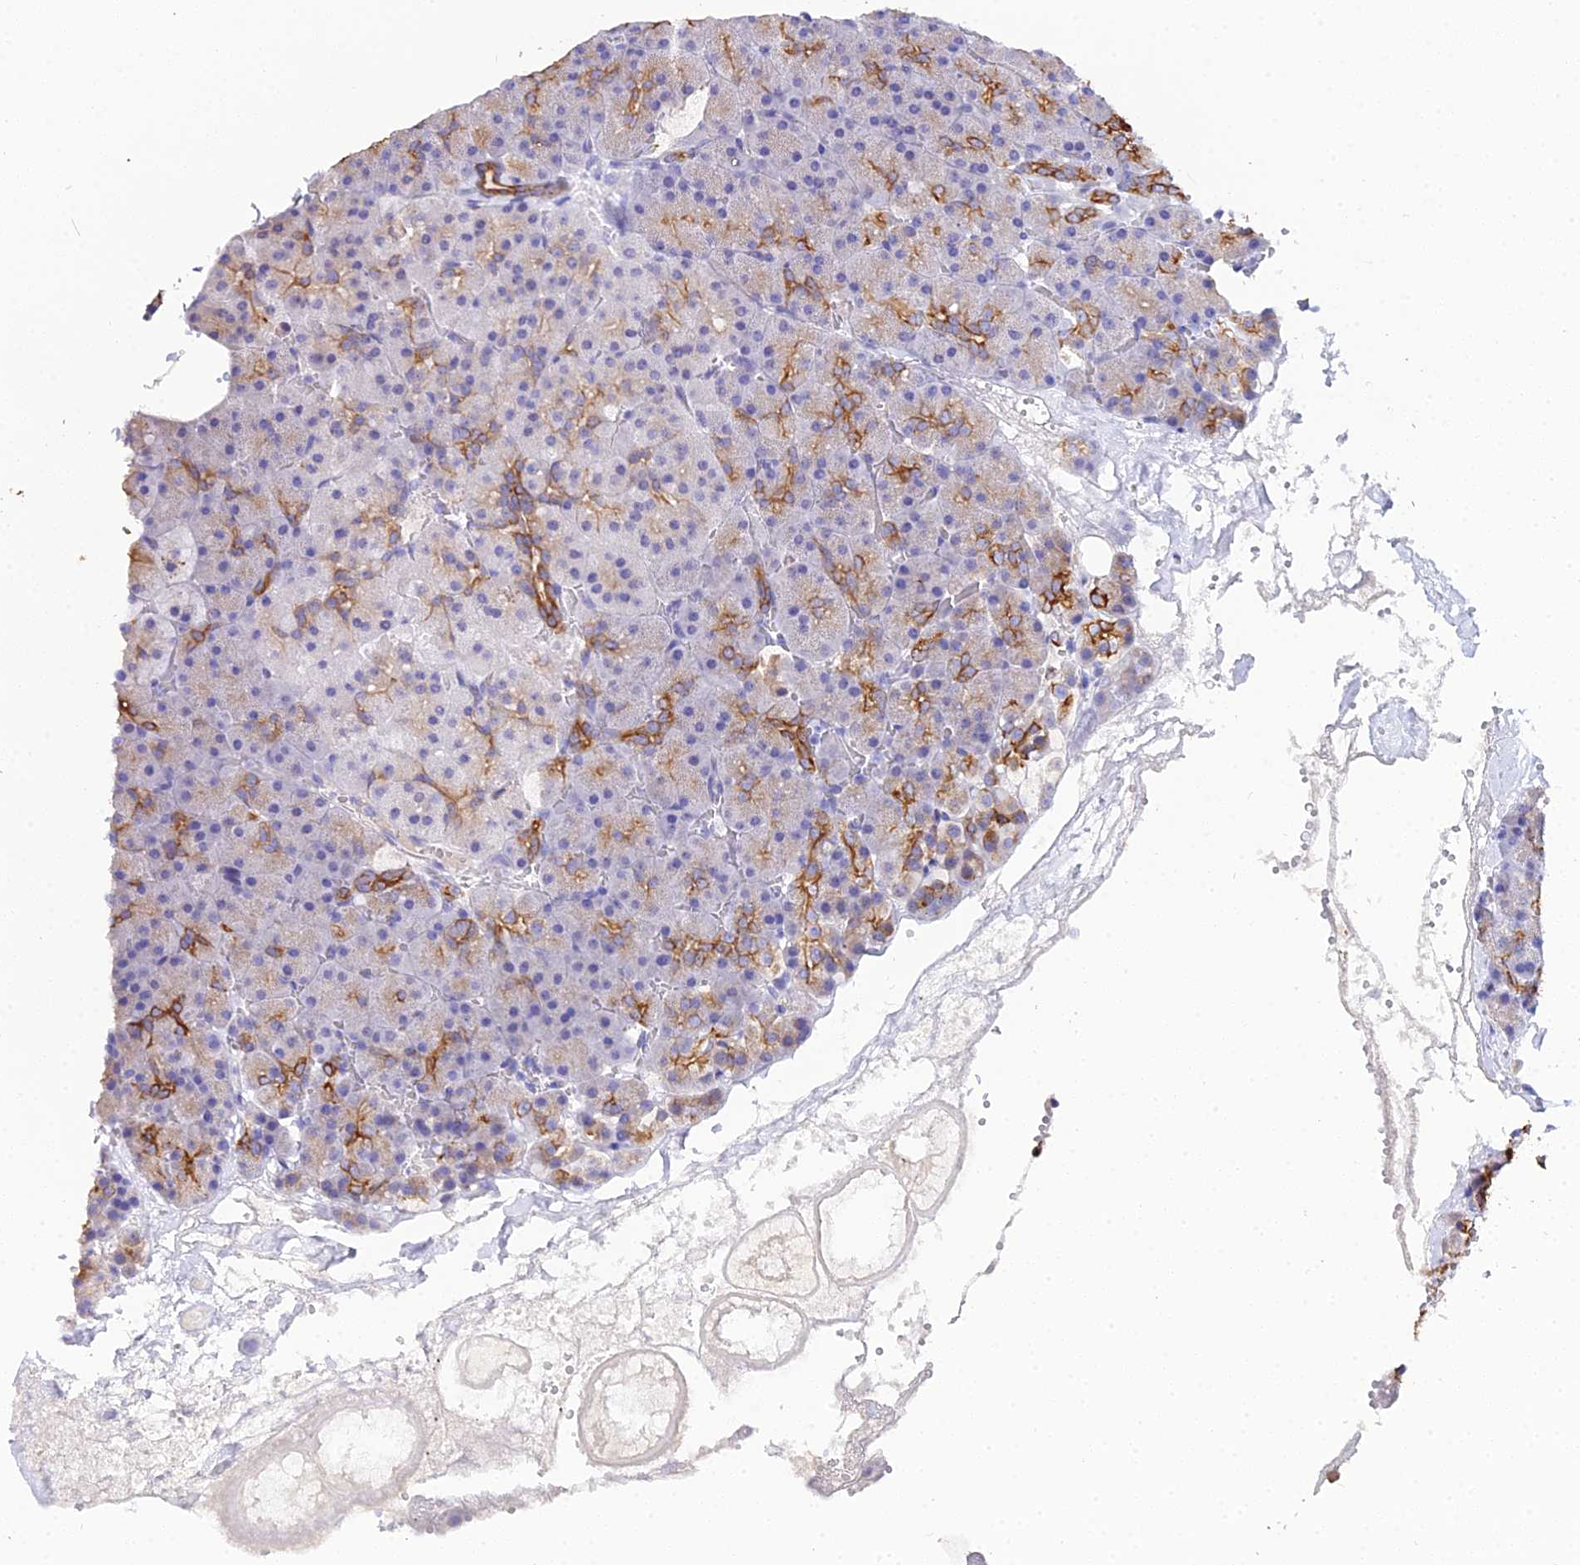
{"staining": {"intensity": "strong", "quantity": "25%-75%", "location": "cytoplasmic/membranous"}, "tissue": "pancreas", "cell_type": "Exocrine glandular cells", "image_type": "normal", "snomed": [{"axis": "morphology", "description": "Normal tissue, NOS"}, {"axis": "topography", "description": "Pancreas"}], "caption": "This is a photomicrograph of IHC staining of normal pancreas, which shows strong positivity in the cytoplasmic/membranous of exocrine glandular cells.", "gene": "ZXDA", "patient": {"sex": "male", "age": 36}}